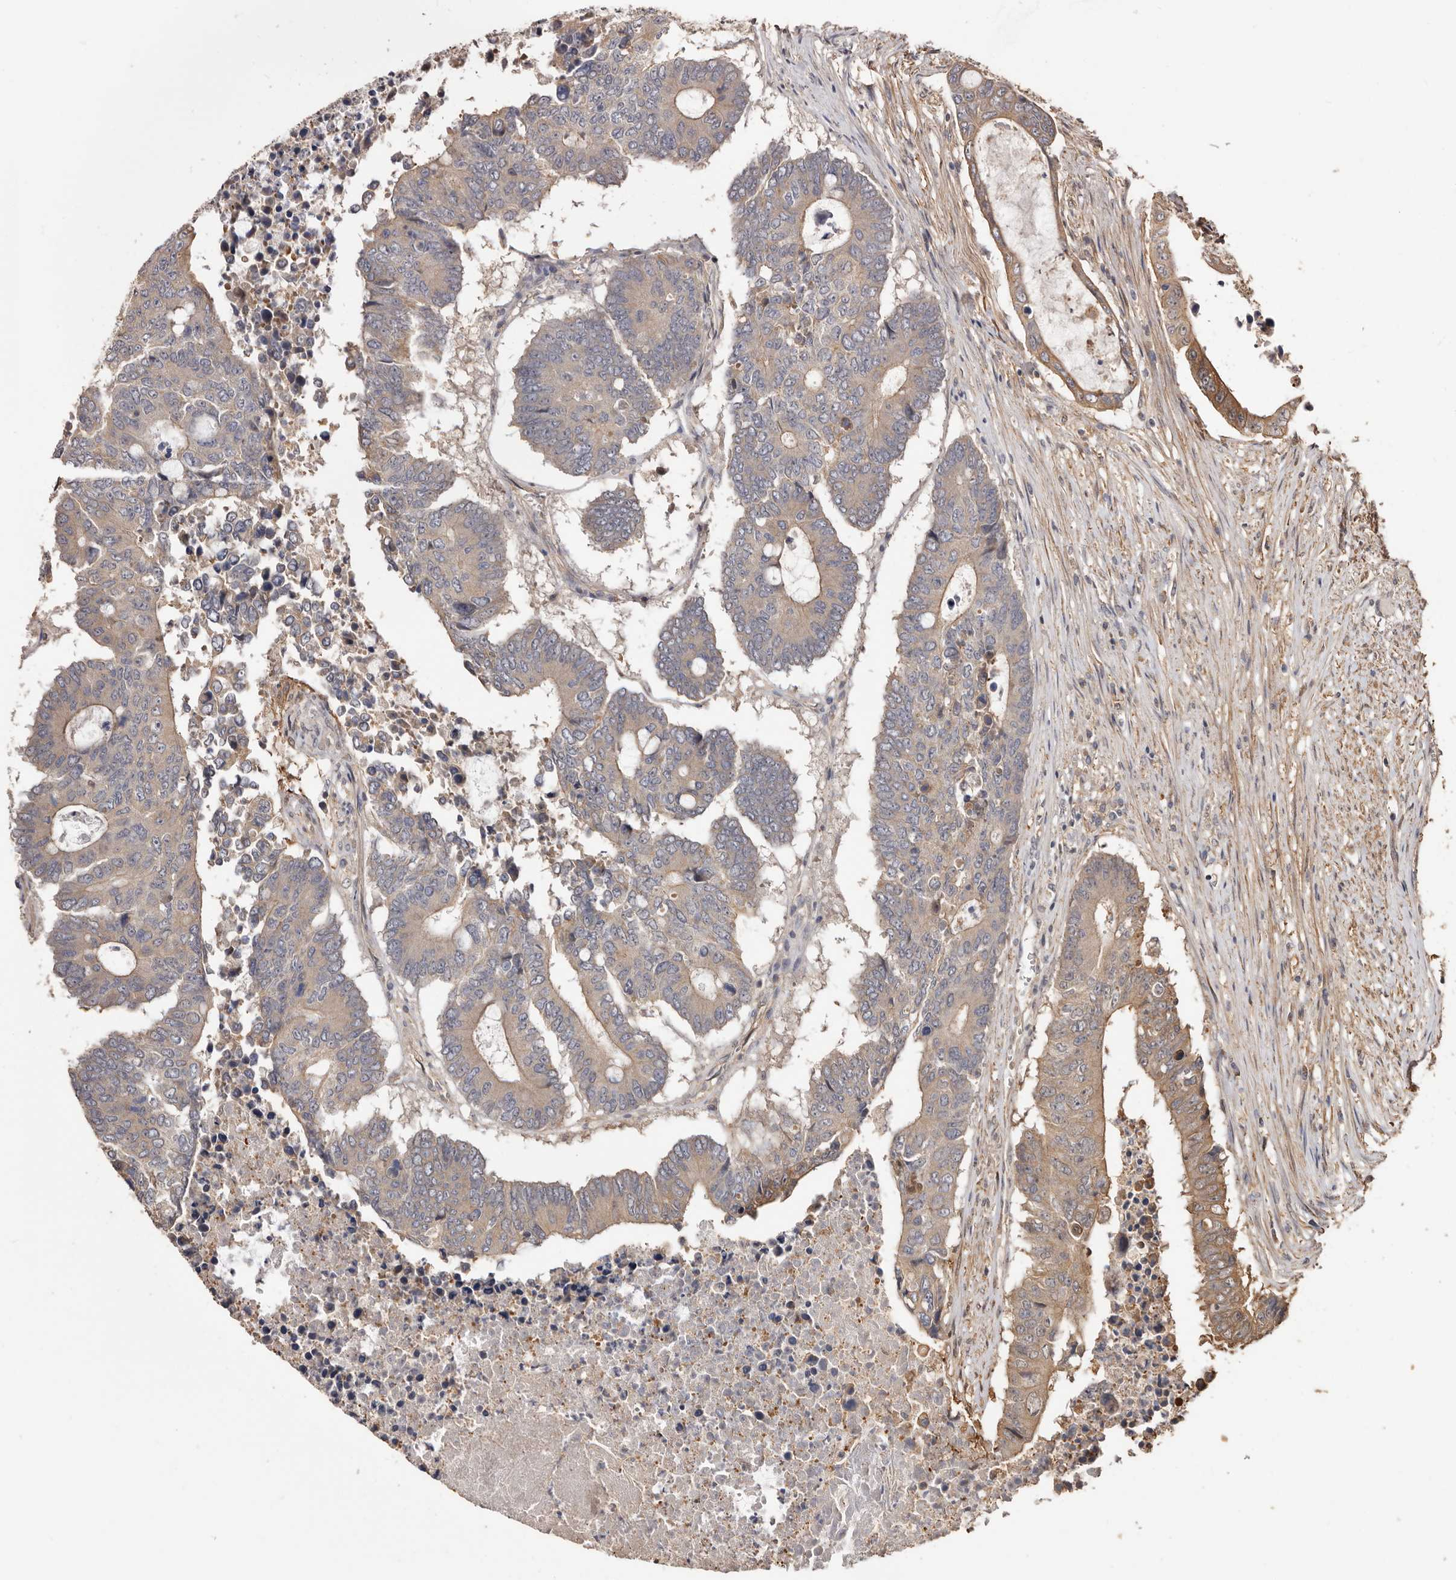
{"staining": {"intensity": "moderate", "quantity": "<25%", "location": "cytoplasmic/membranous"}, "tissue": "colorectal cancer", "cell_type": "Tumor cells", "image_type": "cancer", "snomed": [{"axis": "morphology", "description": "Adenocarcinoma, NOS"}, {"axis": "topography", "description": "Colon"}], "caption": "High-magnification brightfield microscopy of colorectal cancer stained with DAB (brown) and counterstained with hematoxylin (blue). tumor cells exhibit moderate cytoplasmic/membranous expression is appreciated in approximately<25% of cells.", "gene": "COQ8B", "patient": {"sex": "male", "age": 87}}